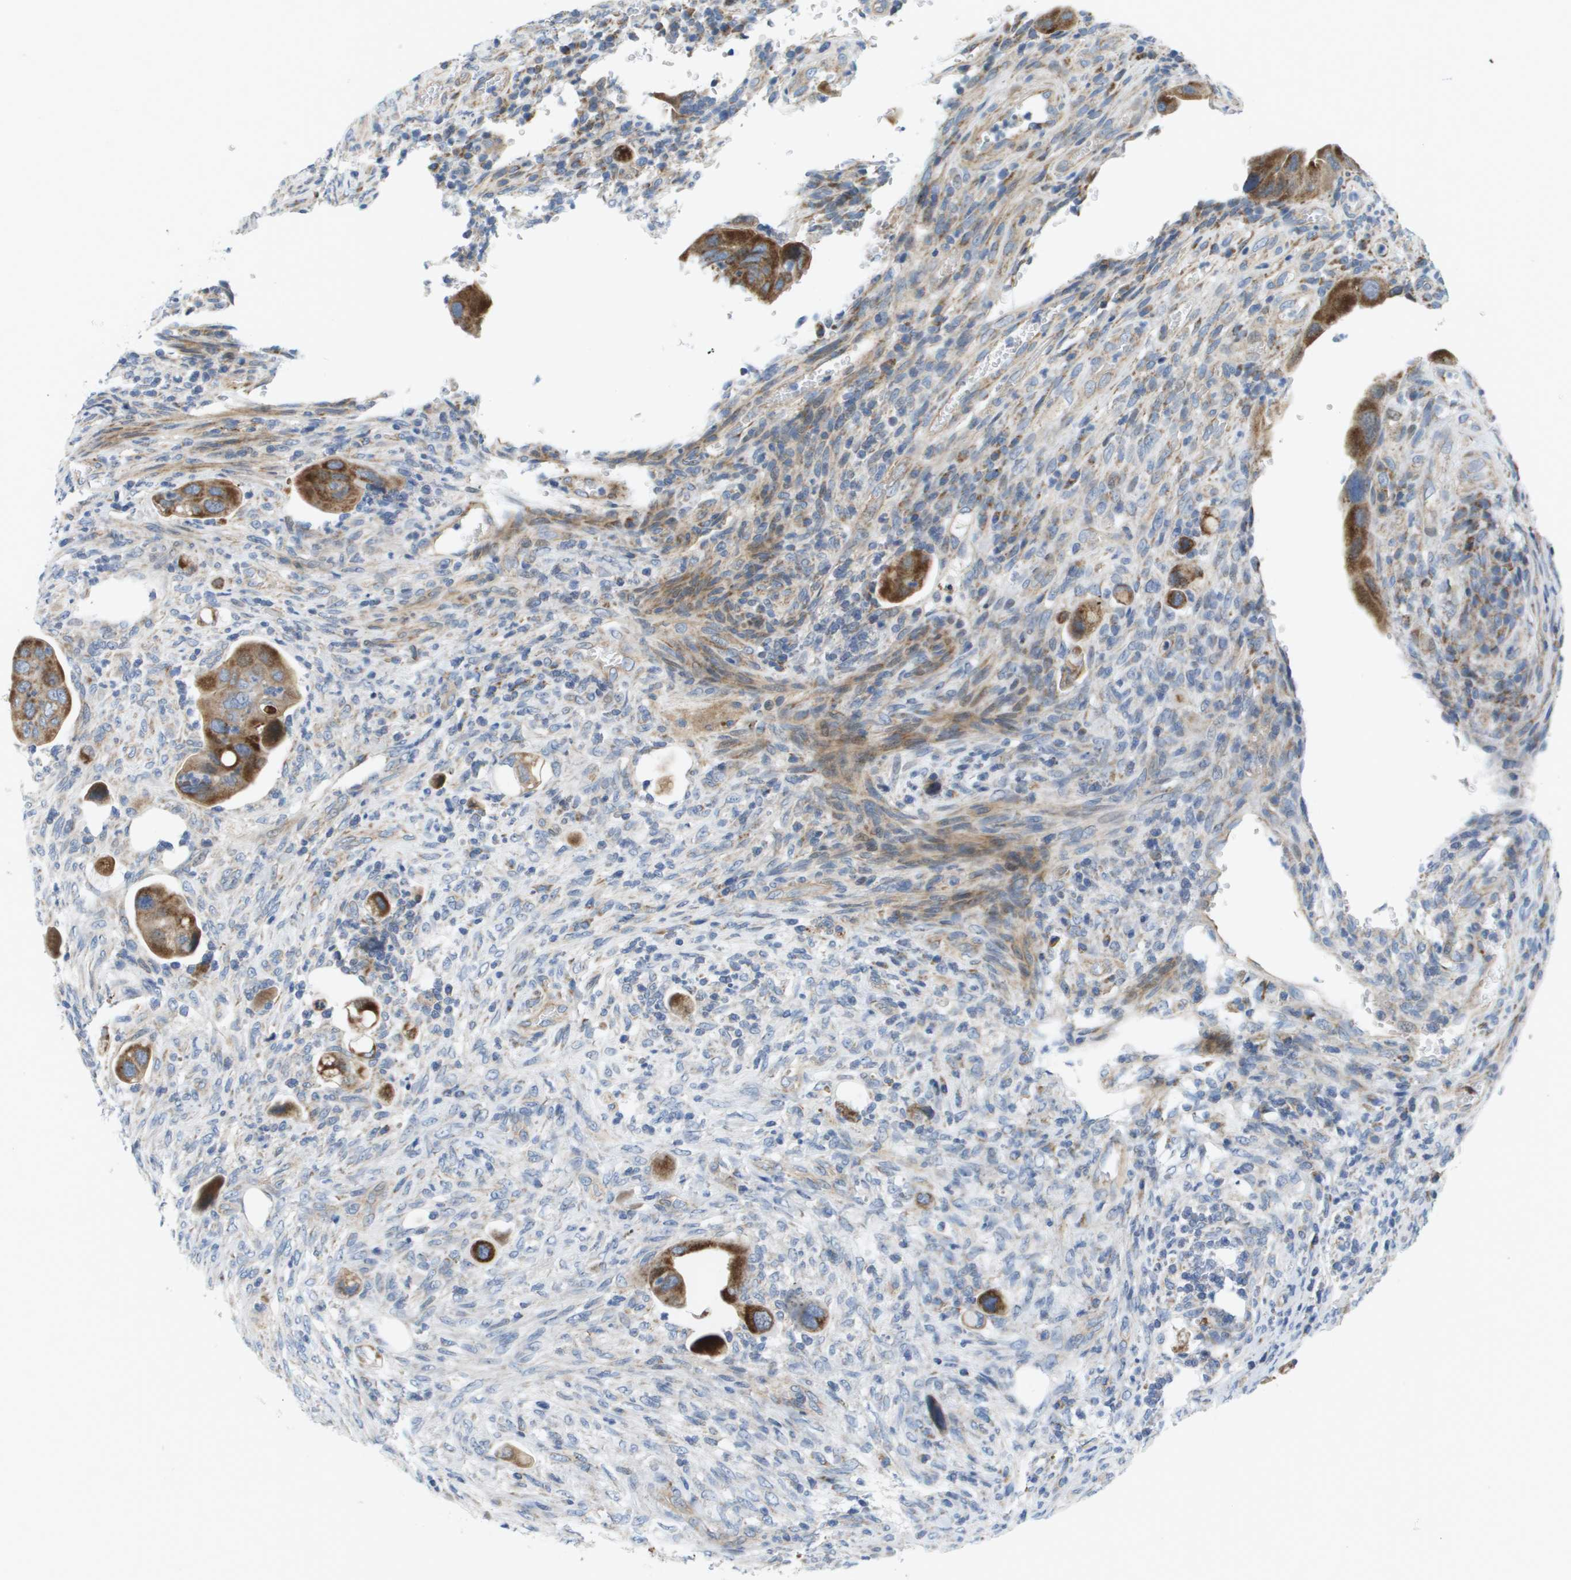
{"staining": {"intensity": "strong", "quantity": ">75%", "location": "cytoplasmic/membranous"}, "tissue": "colorectal cancer", "cell_type": "Tumor cells", "image_type": "cancer", "snomed": [{"axis": "morphology", "description": "Adenocarcinoma, NOS"}, {"axis": "topography", "description": "Rectum"}], "caption": "Protein positivity by immunohistochemistry displays strong cytoplasmic/membranous expression in approximately >75% of tumor cells in colorectal cancer.", "gene": "KRT23", "patient": {"sex": "female", "age": 57}}